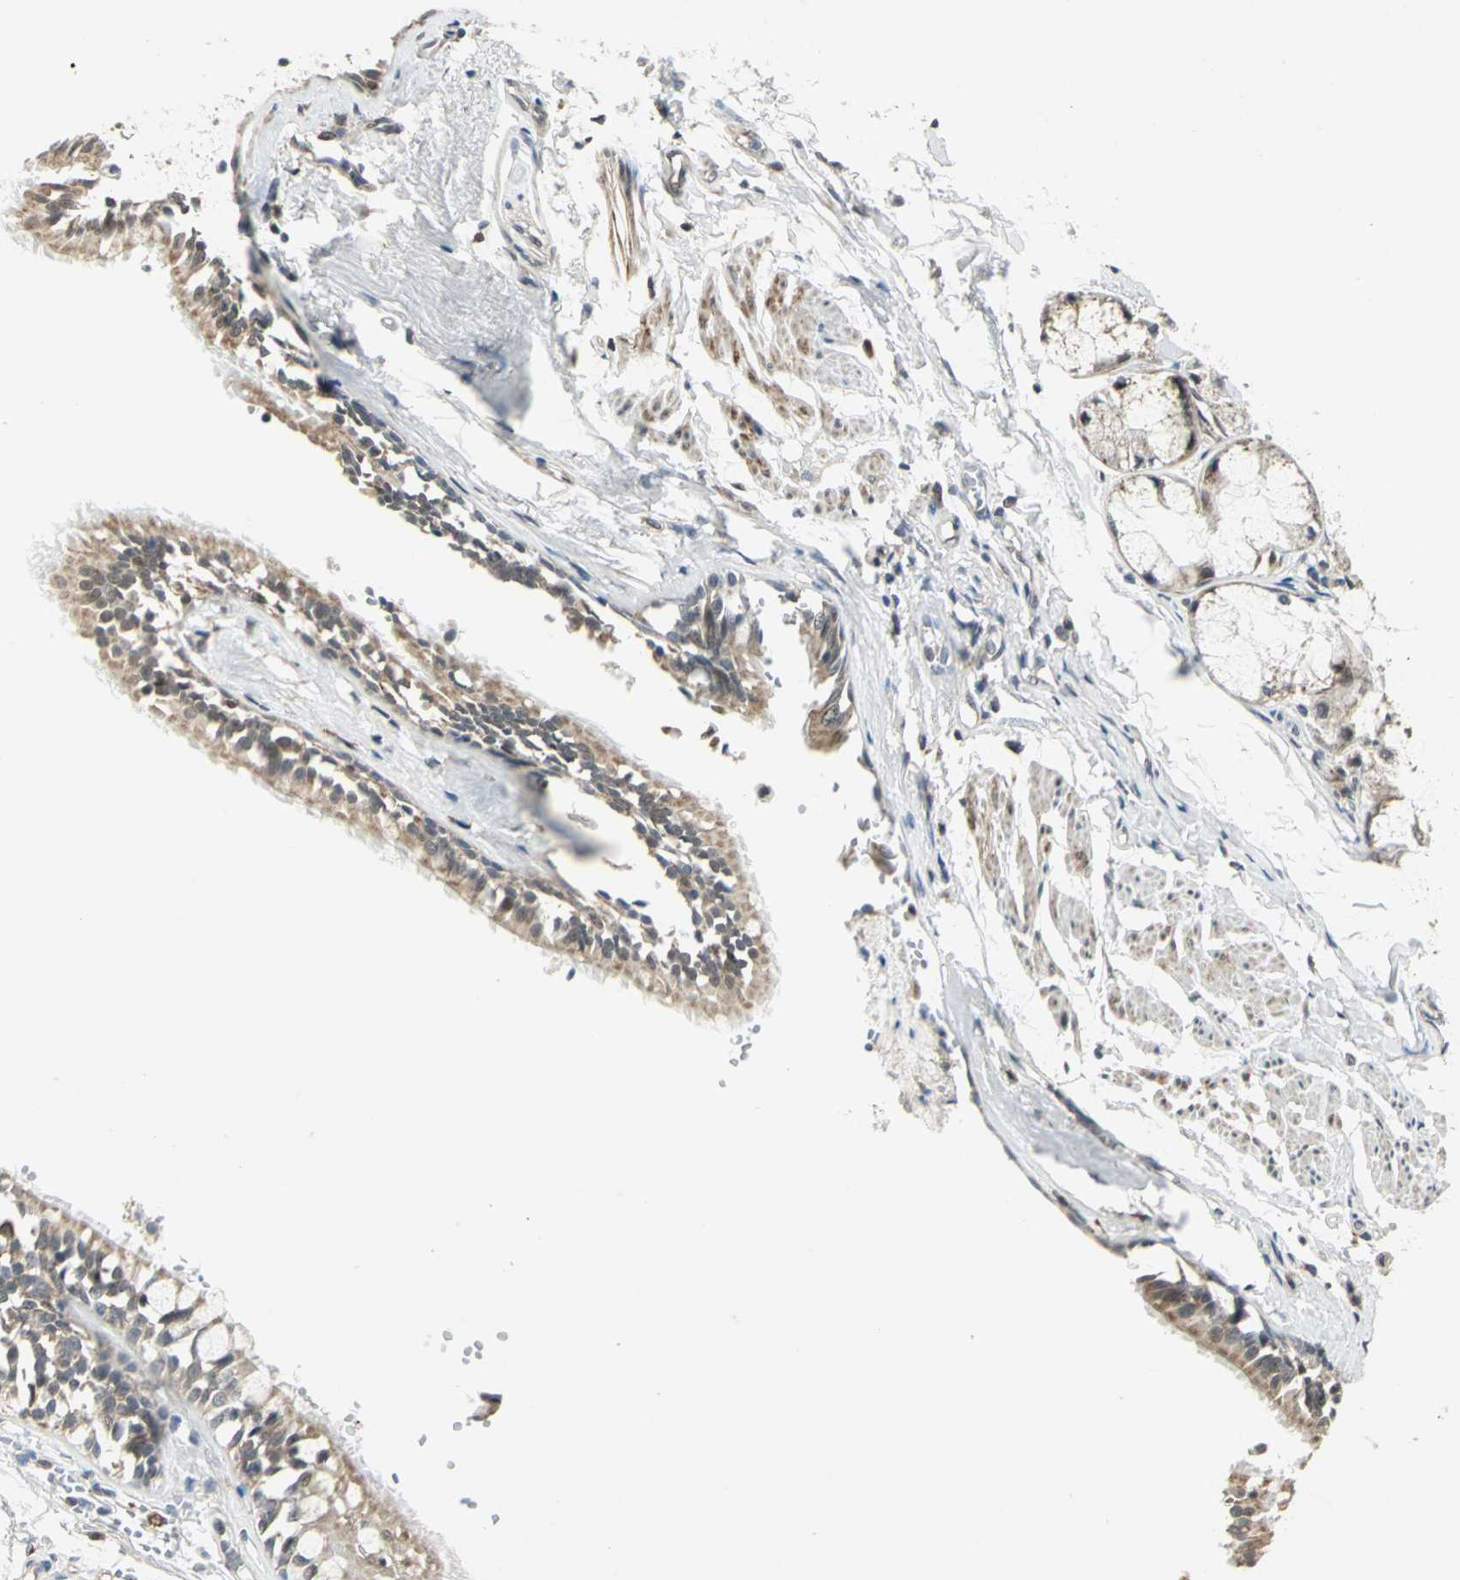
{"staining": {"intensity": "weak", "quantity": ">75%", "location": "cytoplasmic/membranous,nuclear"}, "tissue": "bronchus", "cell_type": "Respiratory epithelial cells", "image_type": "normal", "snomed": [{"axis": "morphology", "description": "Normal tissue, NOS"}, {"axis": "topography", "description": "Bronchus"}, {"axis": "topography", "description": "Lung"}], "caption": "Immunohistochemical staining of unremarkable bronchus reveals low levels of weak cytoplasmic/membranous,nuclear positivity in about >75% of respiratory epithelial cells.", "gene": "PLAGL2", "patient": {"sex": "female", "age": 56}}